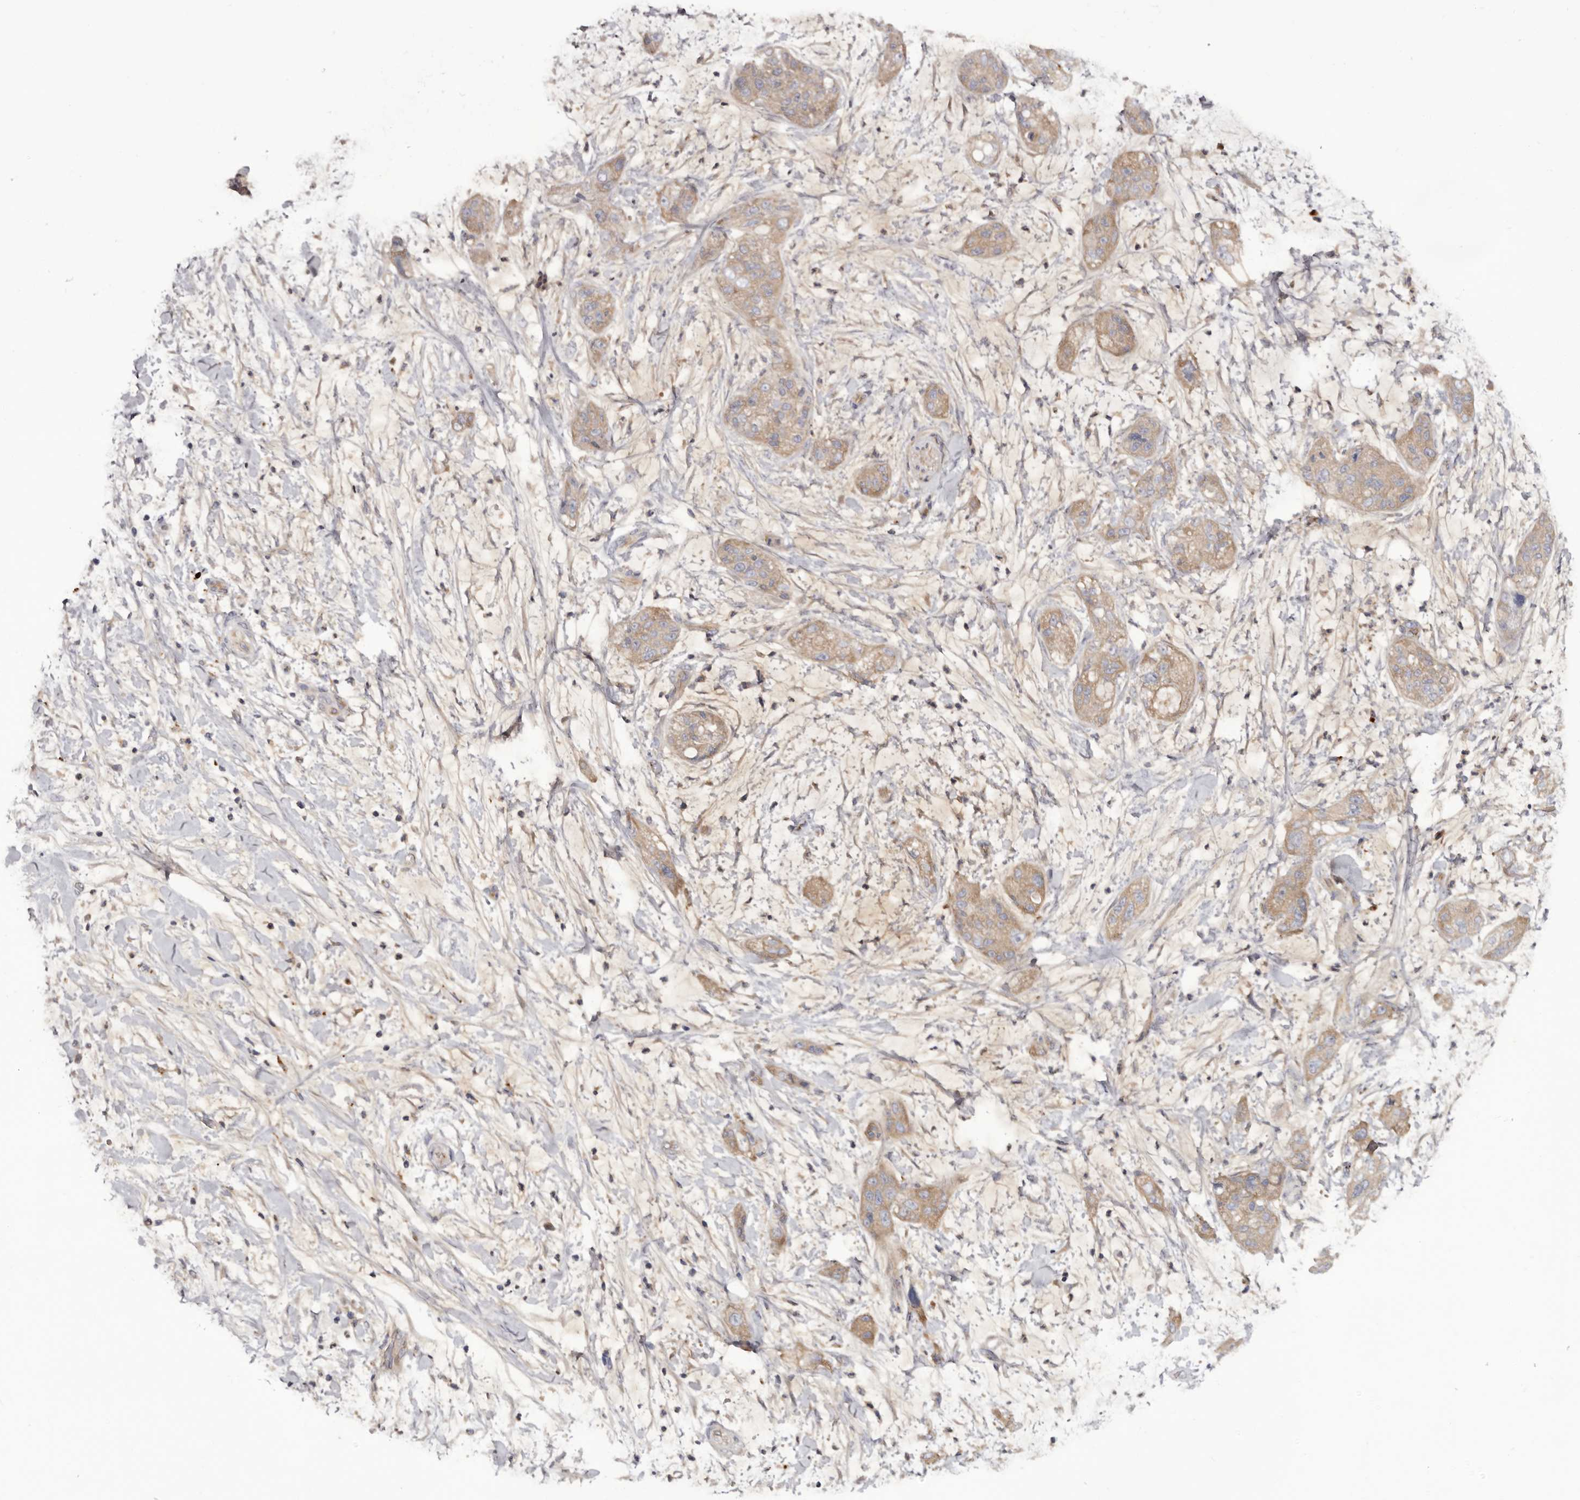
{"staining": {"intensity": "weak", "quantity": ">75%", "location": "cytoplasmic/membranous"}, "tissue": "pancreatic cancer", "cell_type": "Tumor cells", "image_type": "cancer", "snomed": [{"axis": "morphology", "description": "Adenocarcinoma, NOS"}, {"axis": "topography", "description": "Pancreas"}], "caption": "Immunohistochemistry (DAB (3,3'-diaminobenzidine)) staining of human pancreatic adenocarcinoma reveals weak cytoplasmic/membranous protein staining in approximately >75% of tumor cells. The staining was performed using DAB to visualize the protein expression in brown, while the nuclei were stained in blue with hematoxylin (Magnification: 20x).", "gene": "INKA2", "patient": {"sex": "female", "age": 78}}